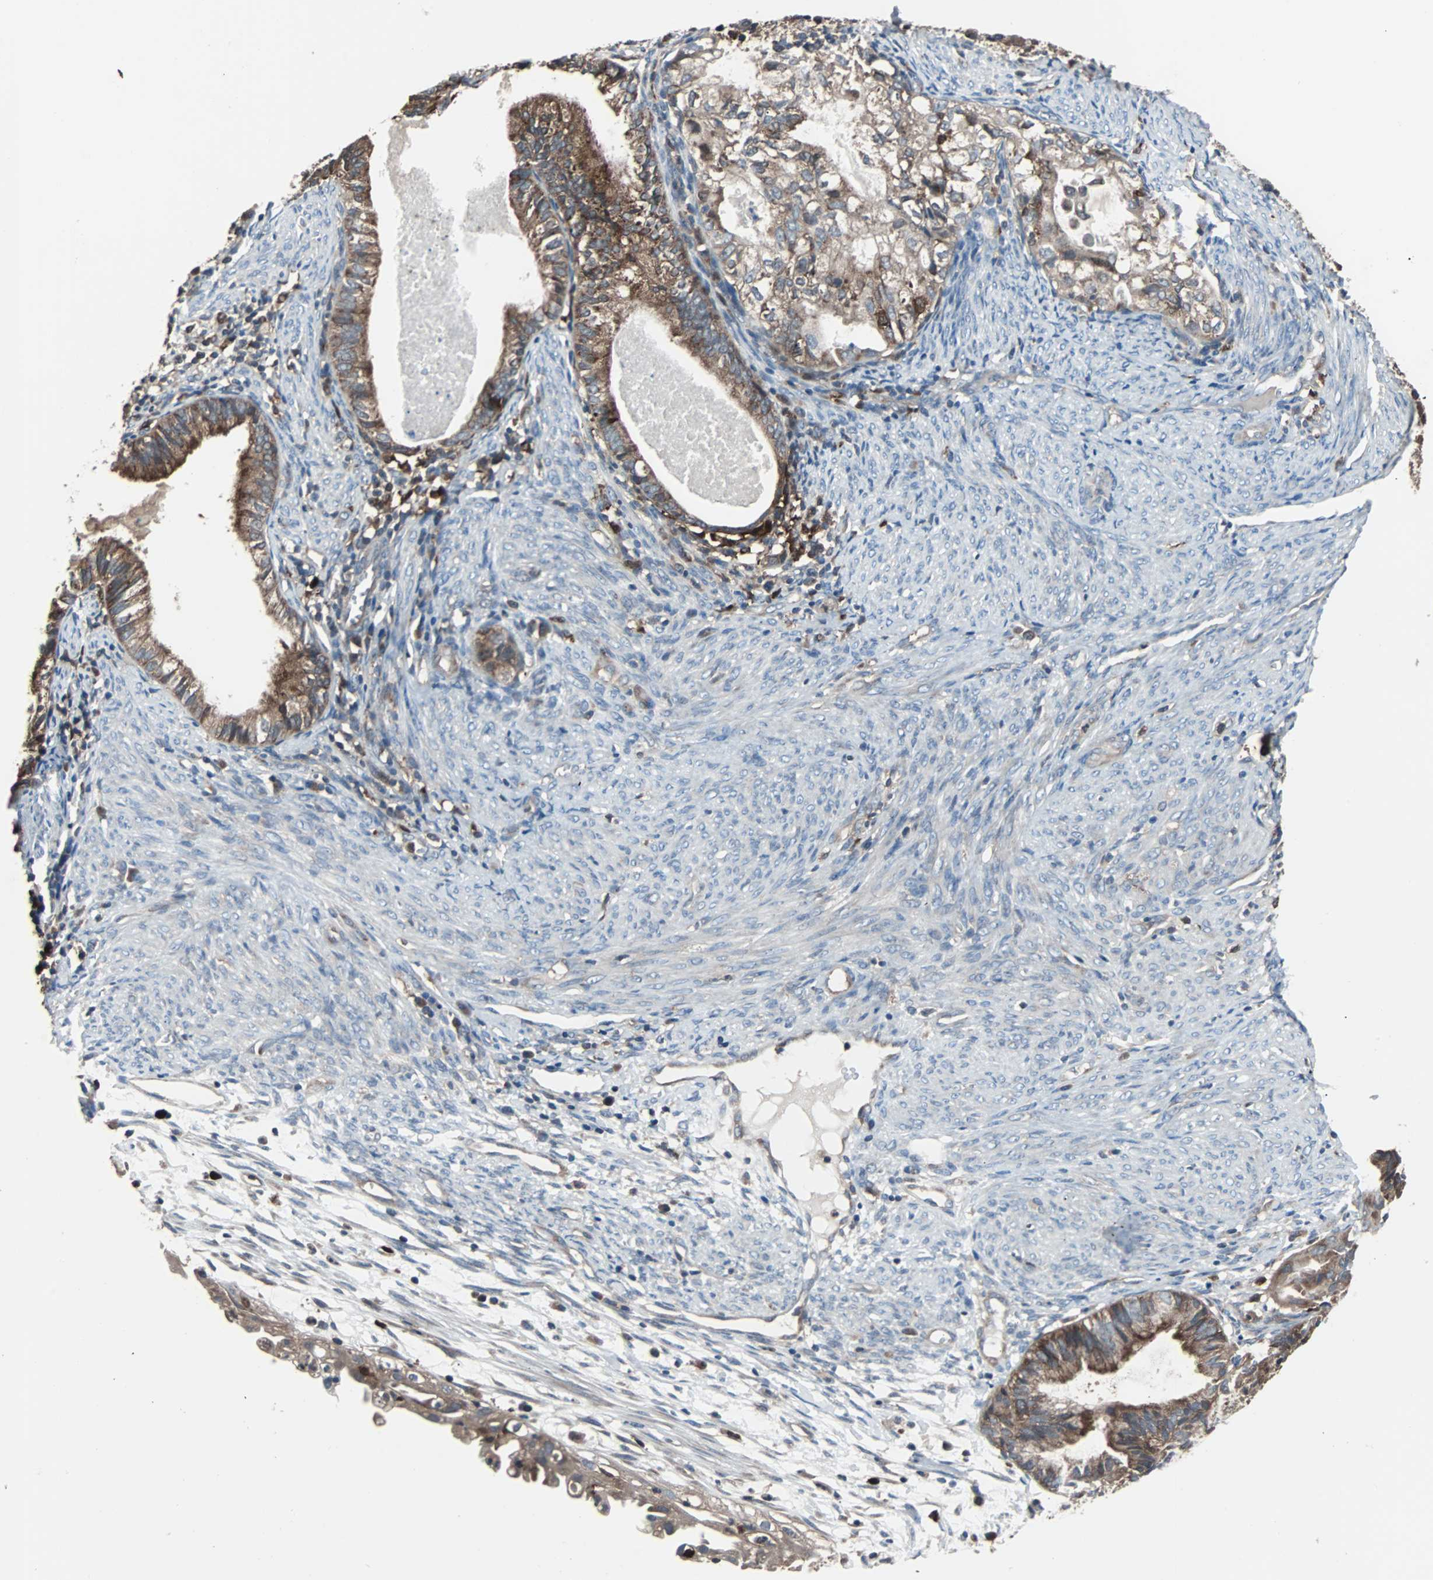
{"staining": {"intensity": "moderate", "quantity": ">75%", "location": "cytoplasmic/membranous"}, "tissue": "cervical cancer", "cell_type": "Tumor cells", "image_type": "cancer", "snomed": [{"axis": "morphology", "description": "Normal tissue, NOS"}, {"axis": "morphology", "description": "Adenocarcinoma, NOS"}, {"axis": "topography", "description": "Cervix"}, {"axis": "topography", "description": "Endometrium"}], "caption": "This is an image of immunohistochemistry staining of cervical cancer, which shows moderate positivity in the cytoplasmic/membranous of tumor cells.", "gene": "PAK1", "patient": {"sex": "female", "age": 86}}